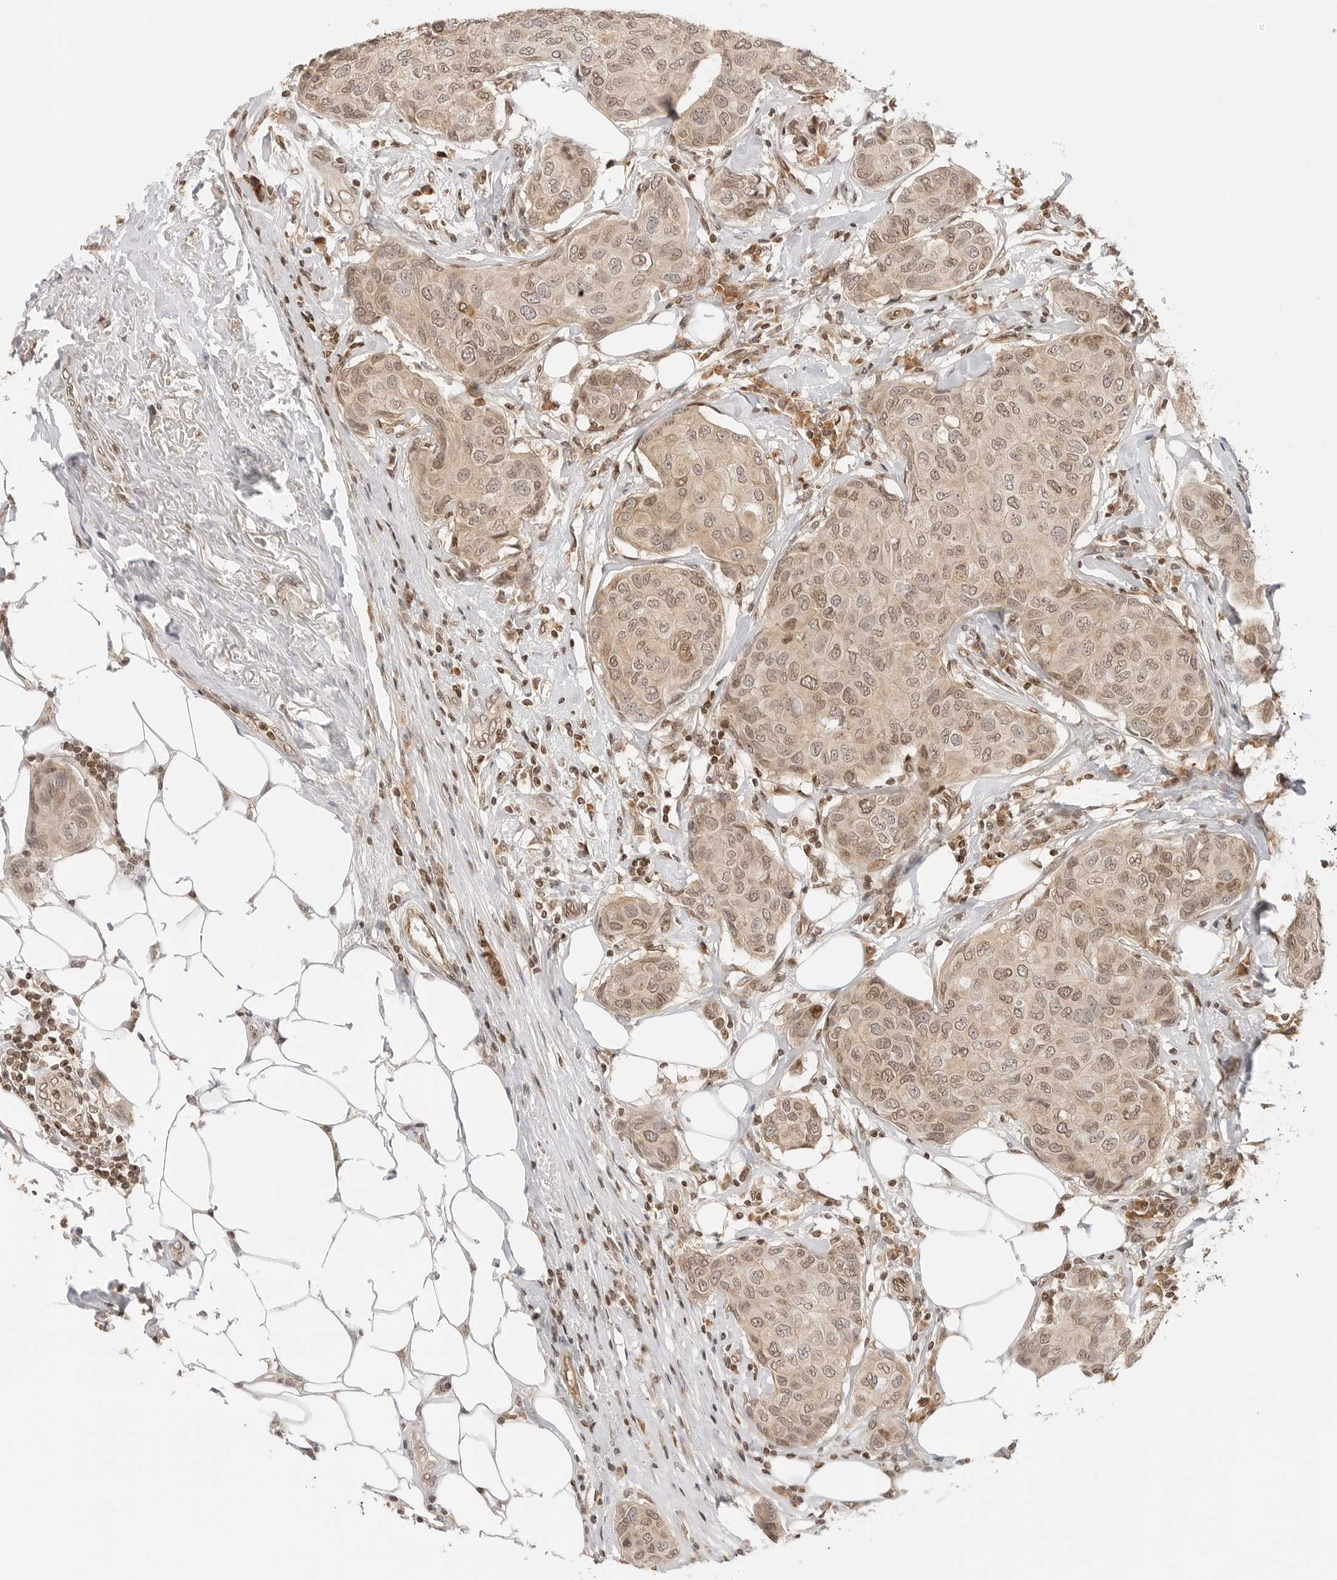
{"staining": {"intensity": "moderate", "quantity": ">75%", "location": "cytoplasmic/membranous,nuclear"}, "tissue": "breast cancer", "cell_type": "Tumor cells", "image_type": "cancer", "snomed": [{"axis": "morphology", "description": "Duct carcinoma"}, {"axis": "topography", "description": "Breast"}], "caption": "This photomicrograph displays immunohistochemistry staining of human breast intraductal carcinoma, with medium moderate cytoplasmic/membranous and nuclear staining in approximately >75% of tumor cells.", "gene": "POLH", "patient": {"sex": "female", "age": 80}}